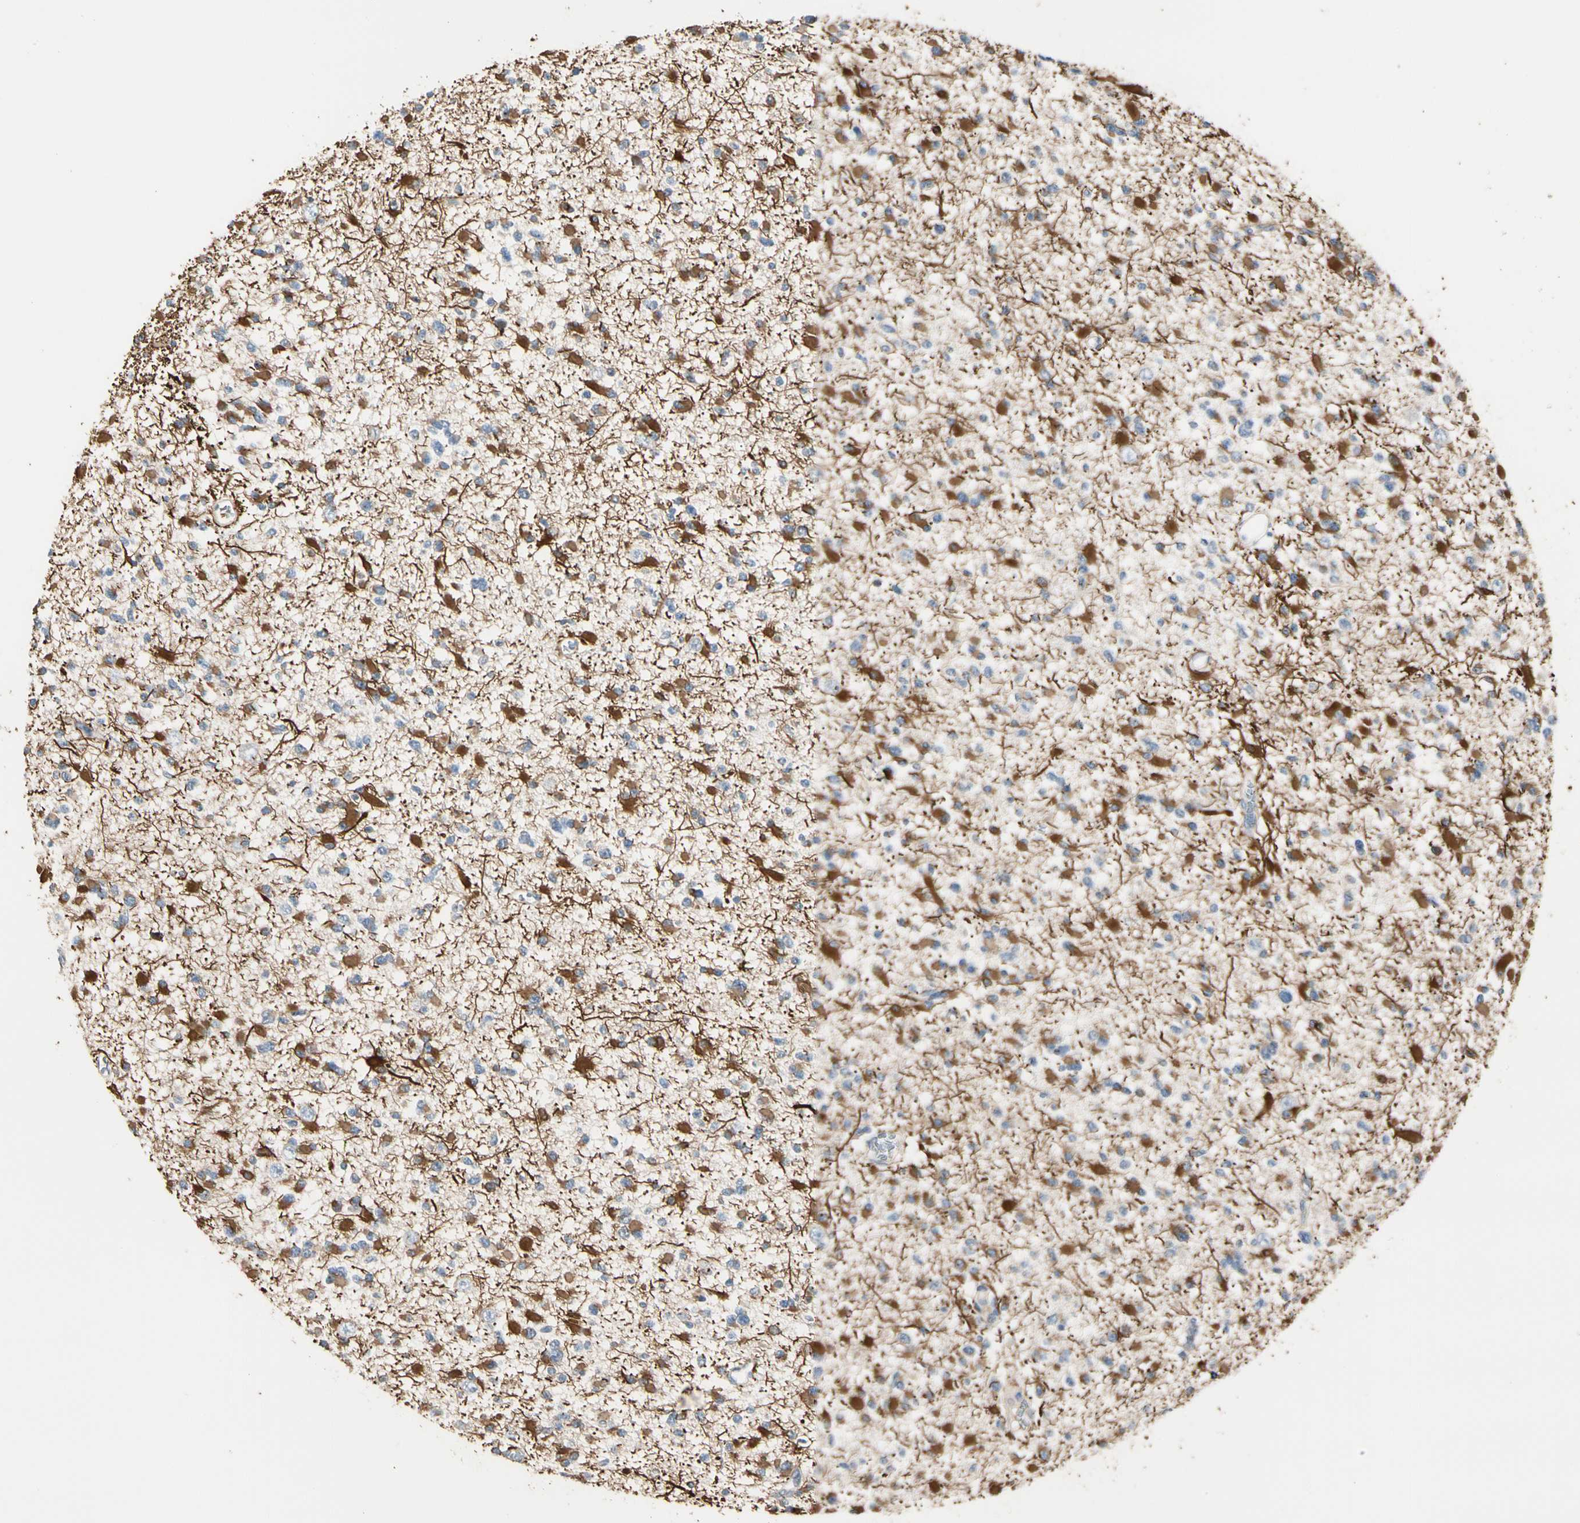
{"staining": {"intensity": "strong", "quantity": "25%-75%", "location": "cytoplasmic/membranous"}, "tissue": "glioma", "cell_type": "Tumor cells", "image_type": "cancer", "snomed": [{"axis": "morphology", "description": "Glioma, malignant, Low grade"}, {"axis": "topography", "description": "Brain"}], "caption": "Strong cytoplasmic/membranous expression is identified in approximately 25%-75% of tumor cells in glioma. The staining was performed using DAB (3,3'-diaminobenzidine) to visualize the protein expression in brown, while the nuclei were stained in blue with hematoxylin (Magnification: 20x).", "gene": "GPR153", "patient": {"sex": "female", "age": 22}}